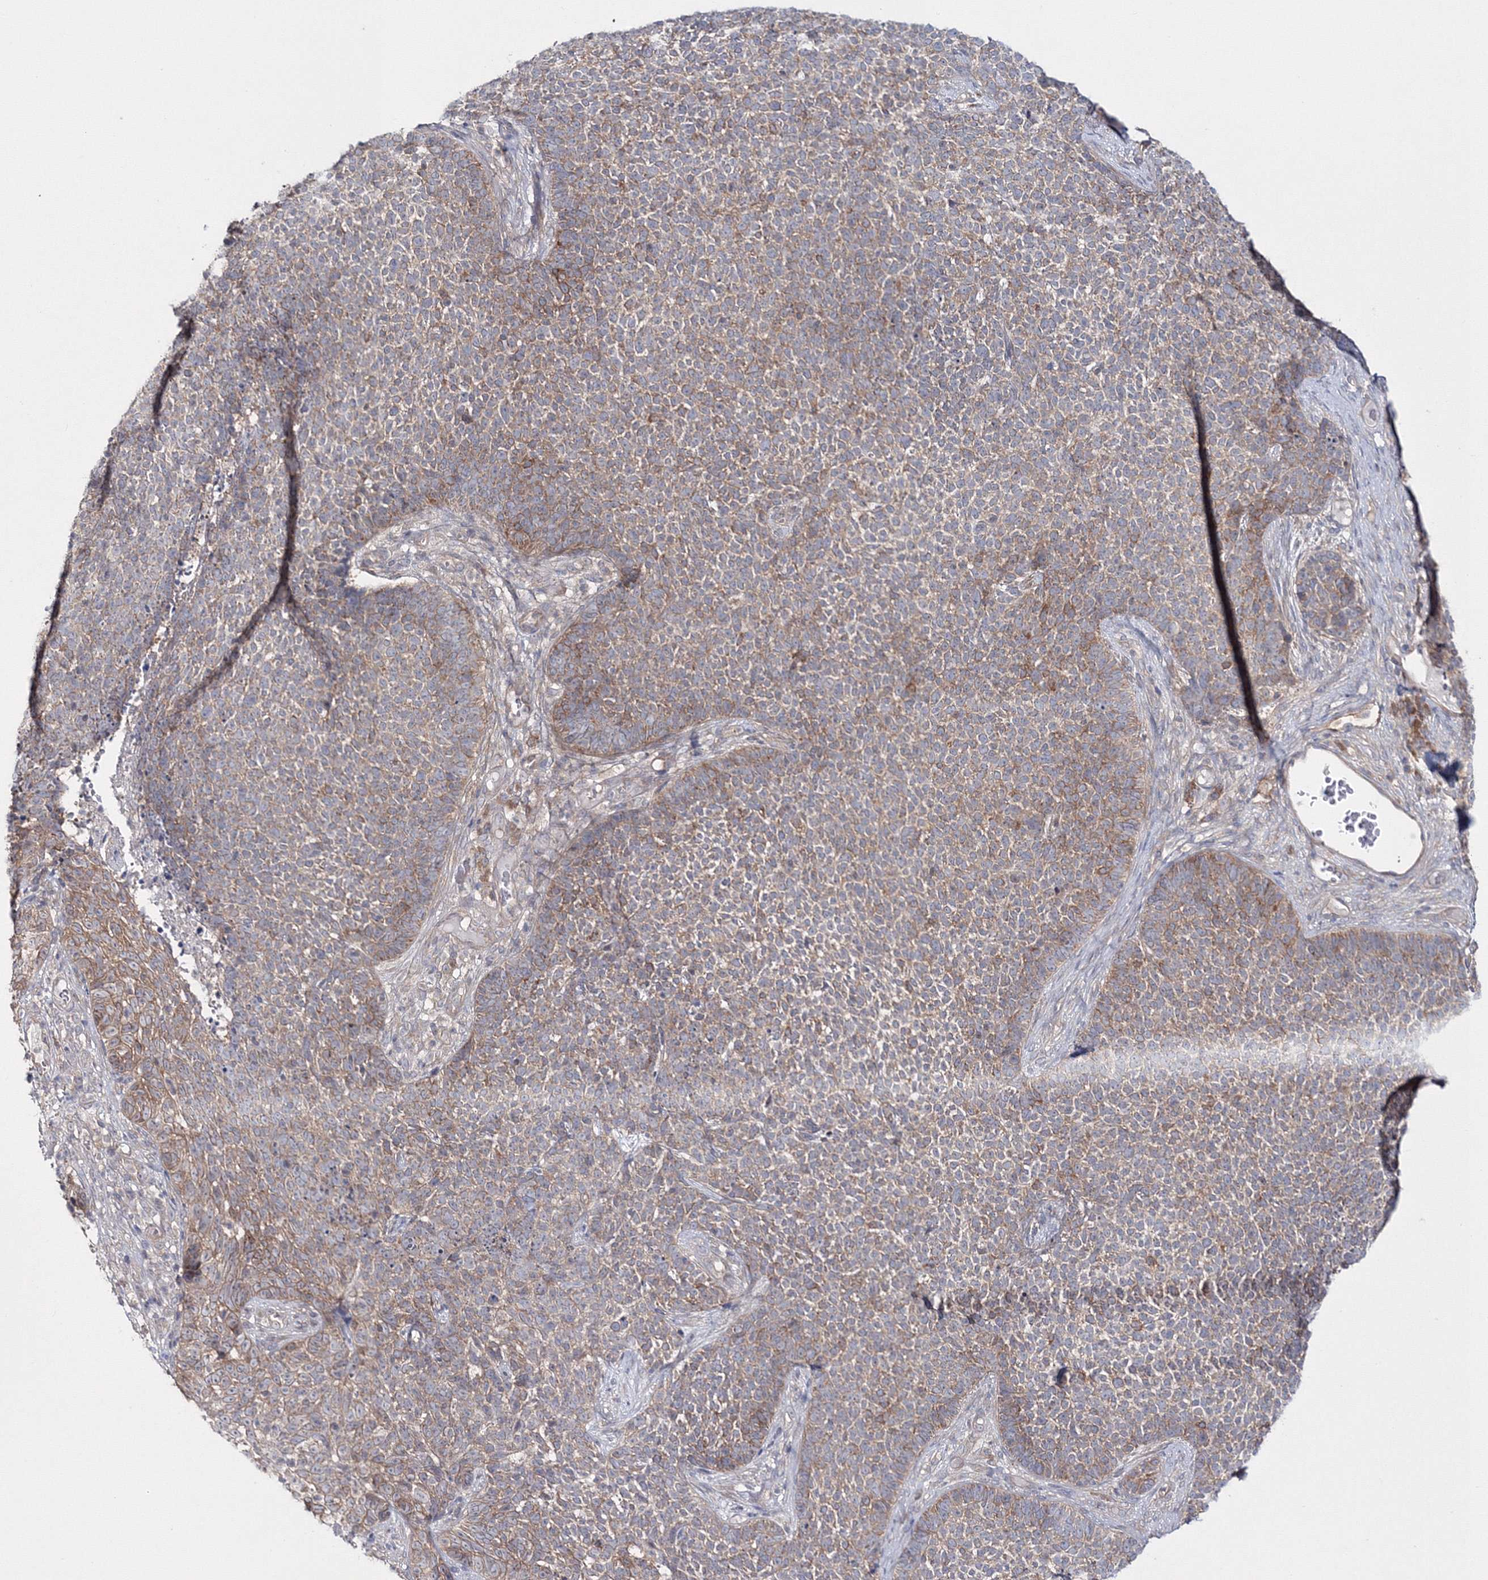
{"staining": {"intensity": "moderate", "quantity": "<25%", "location": "cytoplasmic/membranous"}, "tissue": "skin cancer", "cell_type": "Tumor cells", "image_type": "cancer", "snomed": [{"axis": "morphology", "description": "Basal cell carcinoma"}, {"axis": "topography", "description": "Skin"}], "caption": "Immunohistochemical staining of skin cancer (basal cell carcinoma) demonstrates low levels of moderate cytoplasmic/membranous positivity in about <25% of tumor cells.", "gene": "IPMK", "patient": {"sex": "female", "age": 84}}